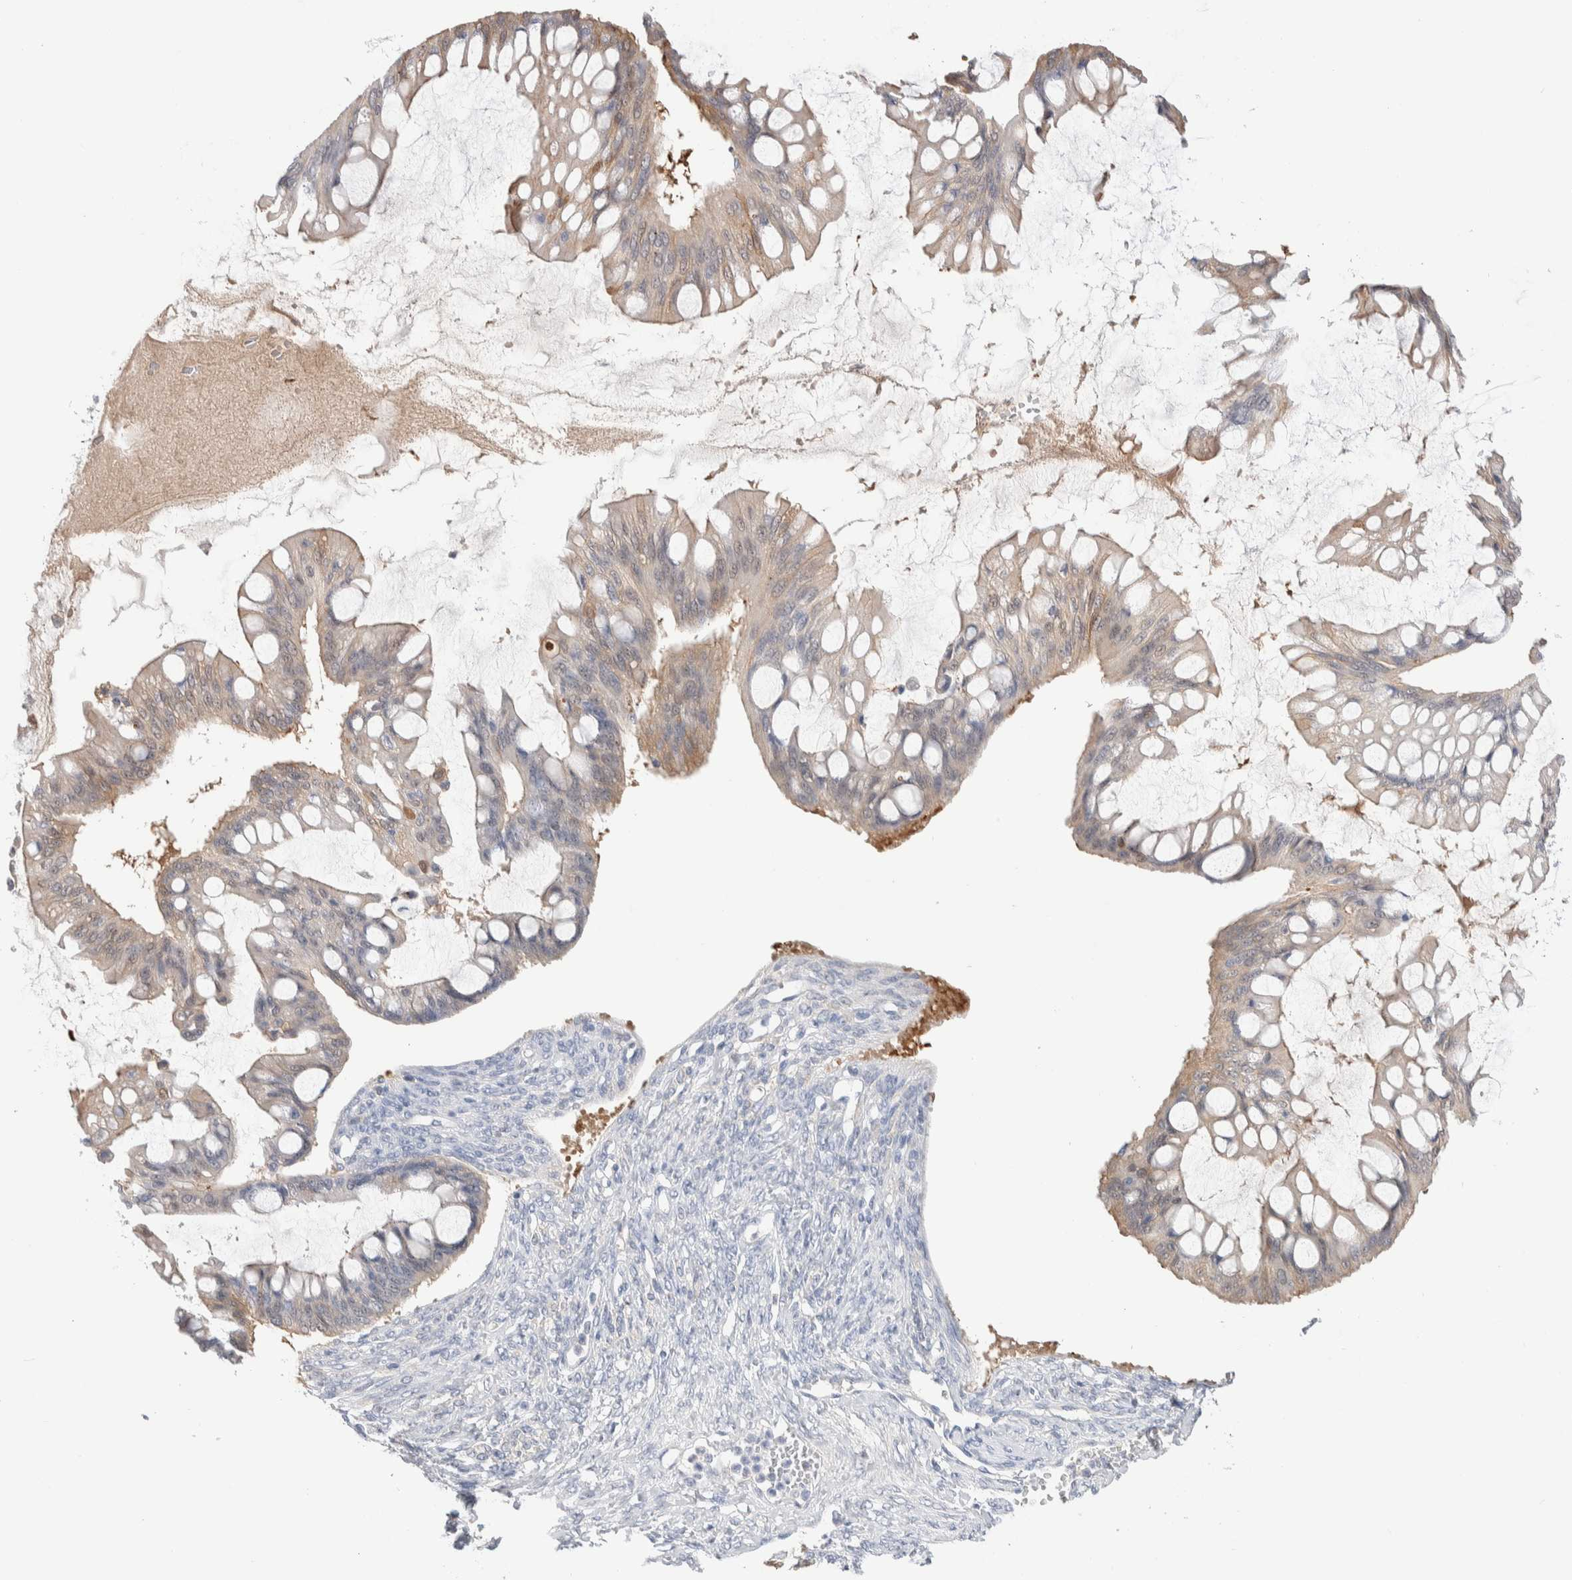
{"staining": {"intensity": "weak", "quantity": "25%-75%", "location": "cytoplasmic/membranous"}, "tissue": "ovarian cancer", "cell_type": "Tumor cells", "image_type": "cancer", "snomed": [{"axis": "morphology", "description": "Cystadenocarcinoma, mucinous, NOS"}, {"axis": "topography", "description": "Ovary"}], "caption": "Immunohistochemical staining of ovarian cancer shows low levels of weak cytoplasmic/membranous staining in about 25%-75% of tumor cells.", "gene": "GDA", "patient": {"sex": "female", "age": 73}}